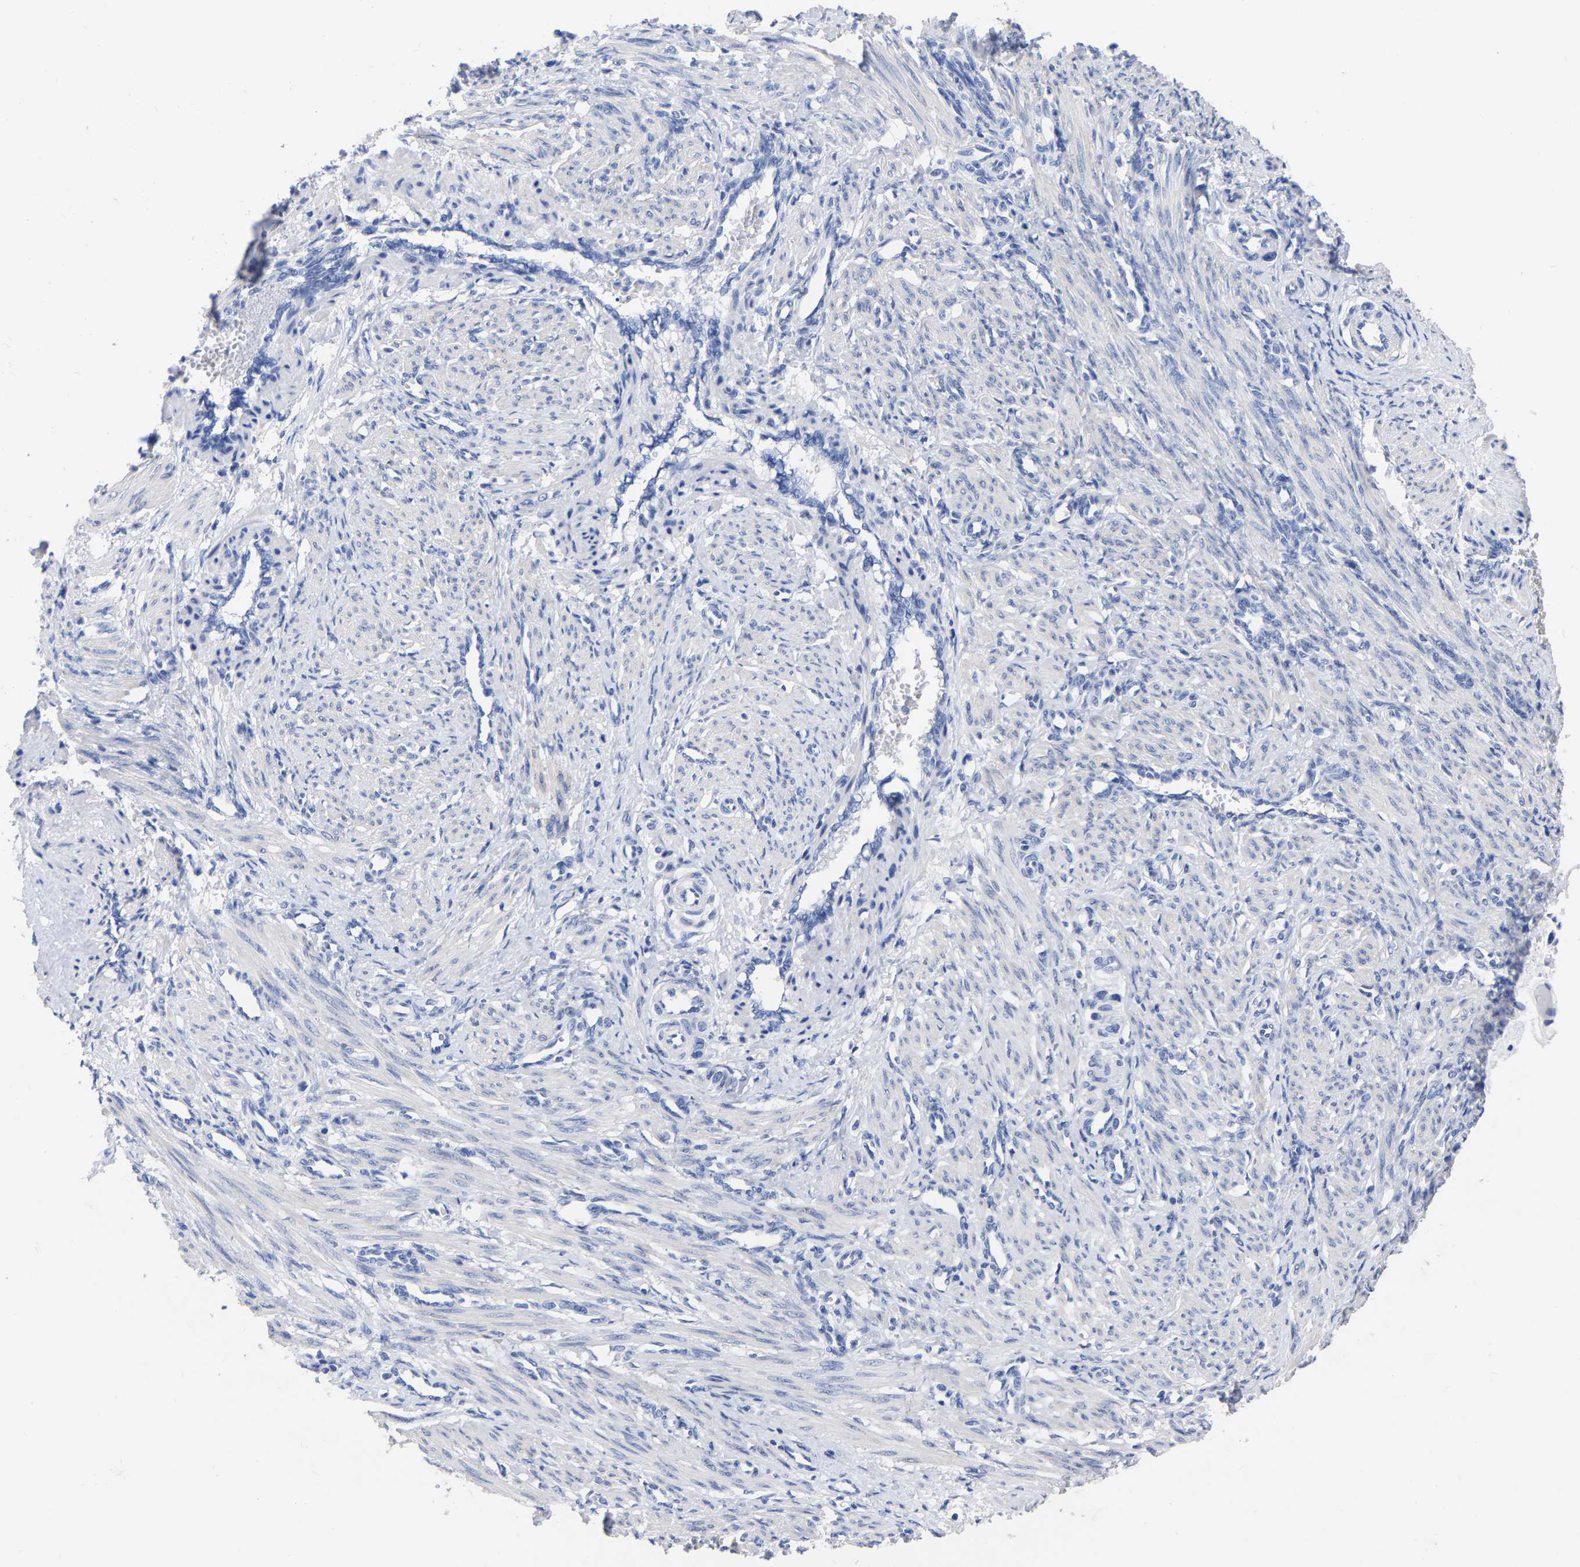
{"staining": {"intensity": "negative", "quantity": "none", "location": "none"}, "tissue": "smooth muscle", "cell_type": "Smooth muscle cells", "image_type": "normal", "snomed": [{"axis": "morphology", "description": "Normal tissue, NOS"}, {"axis": "topography", "description": "Endometrium"}], "caption": "High power microscopy micrograph of an immunohistochemistry image of unremarkable smooth muscle, revealing no significant staining in smooth muscle cells.", "gene": "ANXA13", "patient": {"sex": "female", "age": 33}}